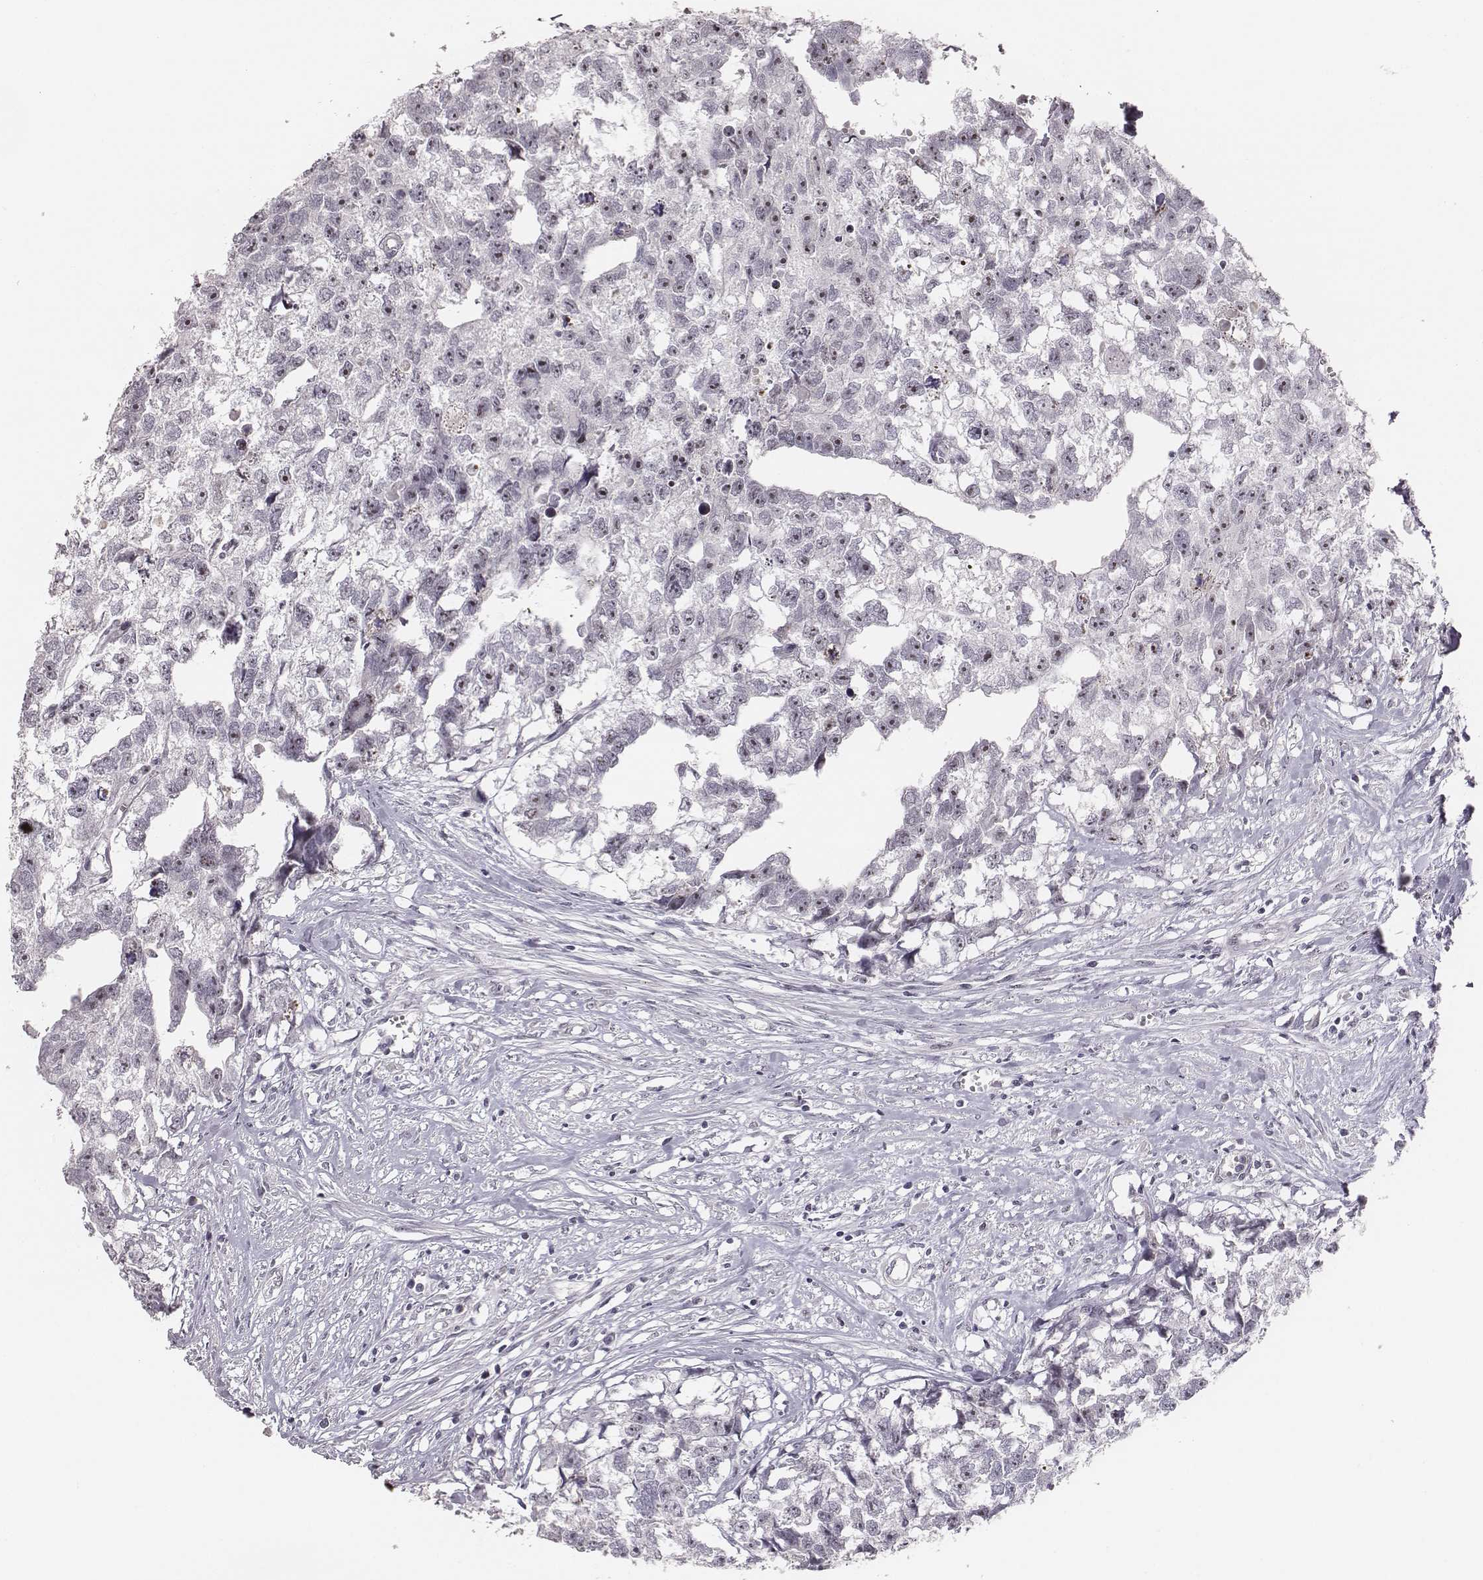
{"staining": {"intensity": "negative", "quantity": "none", "location": "none"}, "tissue": "testis cancer", "cell_type": "Tumor cells", "image_type": "cancer", "snomed": [{"axis": "morphology", "description": "Carcinoma, Embryonal, NOS"}, {"axis": "morphology", "description": "Teratoma, malignant, NOS"}, {"axis": "topography", "description": "Testis"}], "caption": "Immunohistochemistry (IHC) of human testis cancer exhibits no positivity in tumor cells.", "gene": "NIFK", "patient": {"sex": "male", "age": 44}}